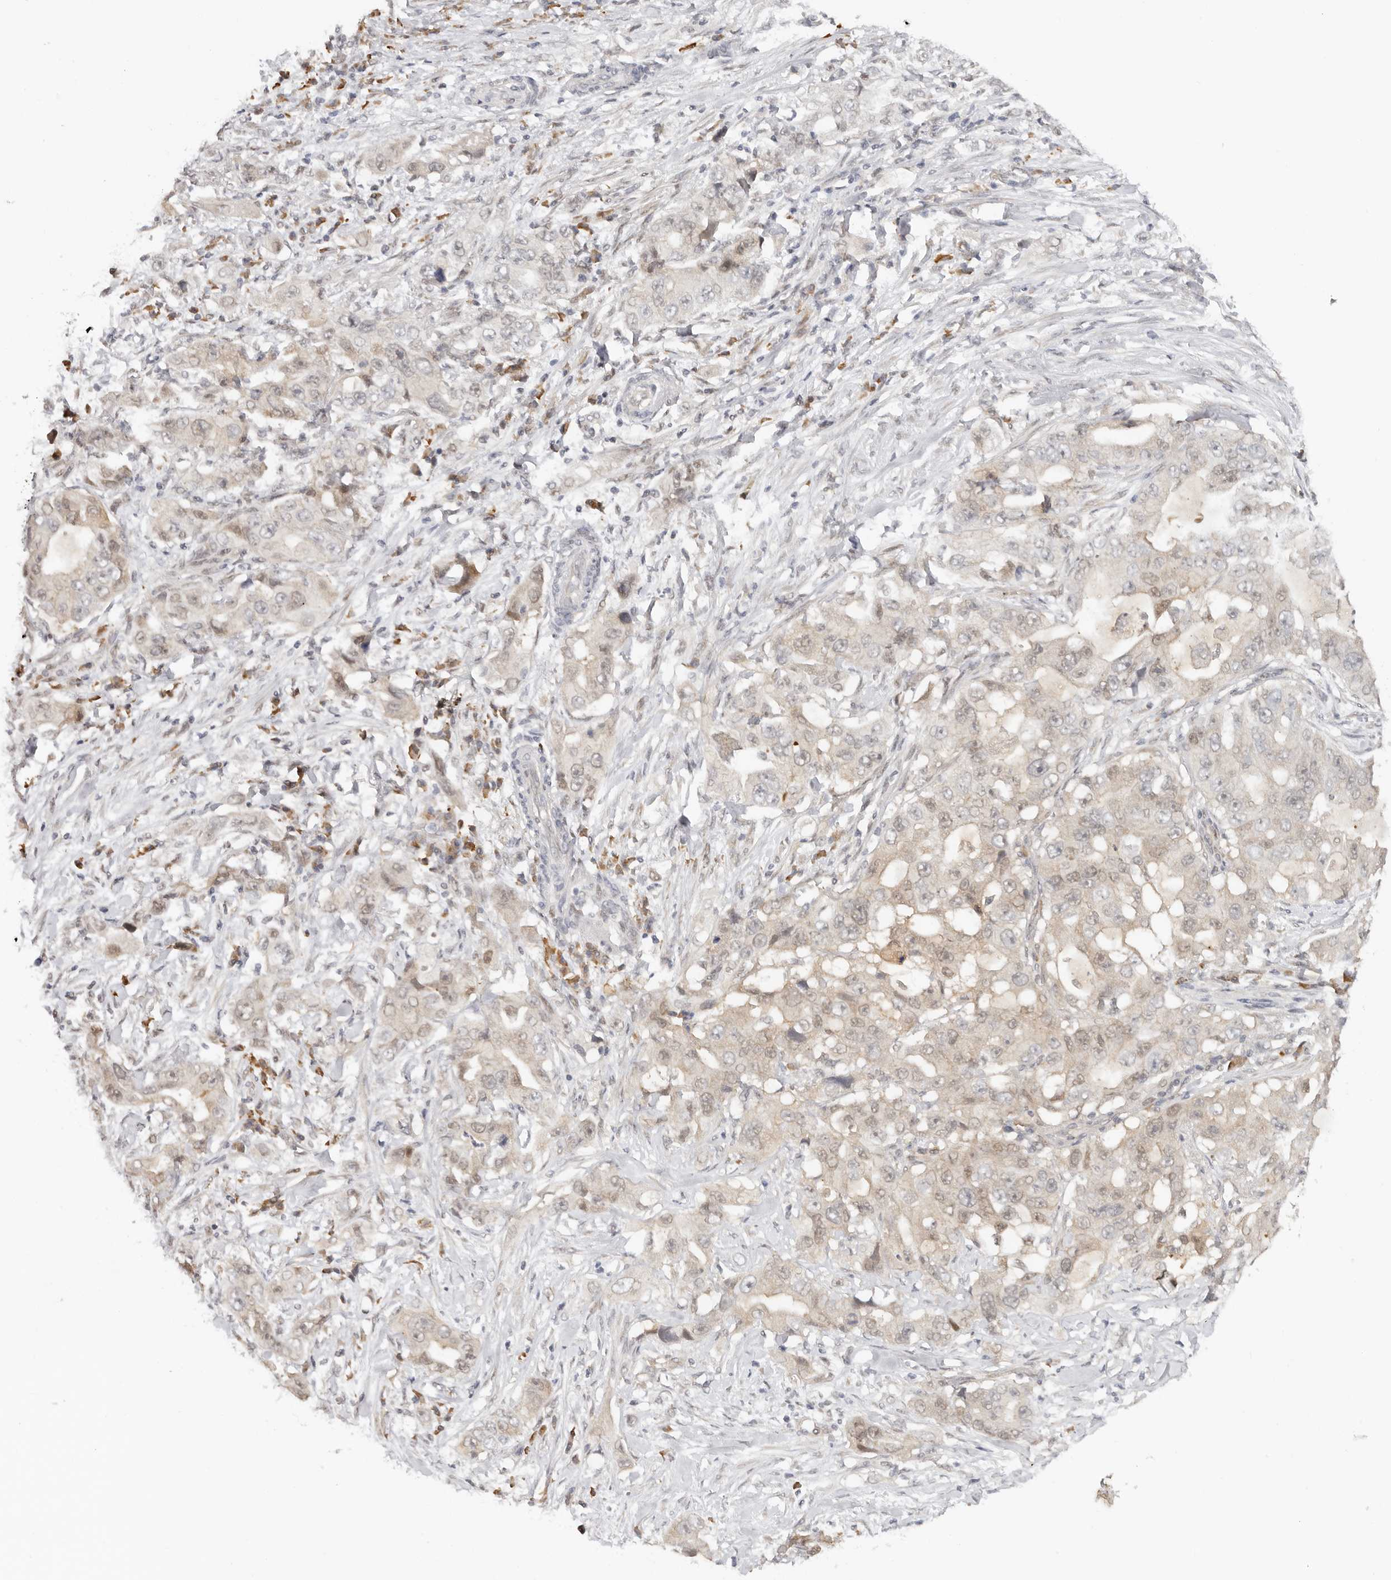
{"staining": {"intensity": "weak", "quantity": "<25%", "location": "cytoplasmic/membranous,nuclear"}, "tissue": "lung cancer", "cell_type": "Tumor cells", "image_type": "cancer", "snomed": [{"axis": "morphology", "description": "Adenocarcinoma, NOS"}, {"axis": "topography", "description": "Lung"}], "caption": "High magnification brightfield microscopy of adenocarcinoma (lung) stained with DAB (brown) and counterstained with hematoxylin (blue): tumor cells show no significant positivity.", "gene": "LARP7", "patient": {"sex": "female", "age": 51}}